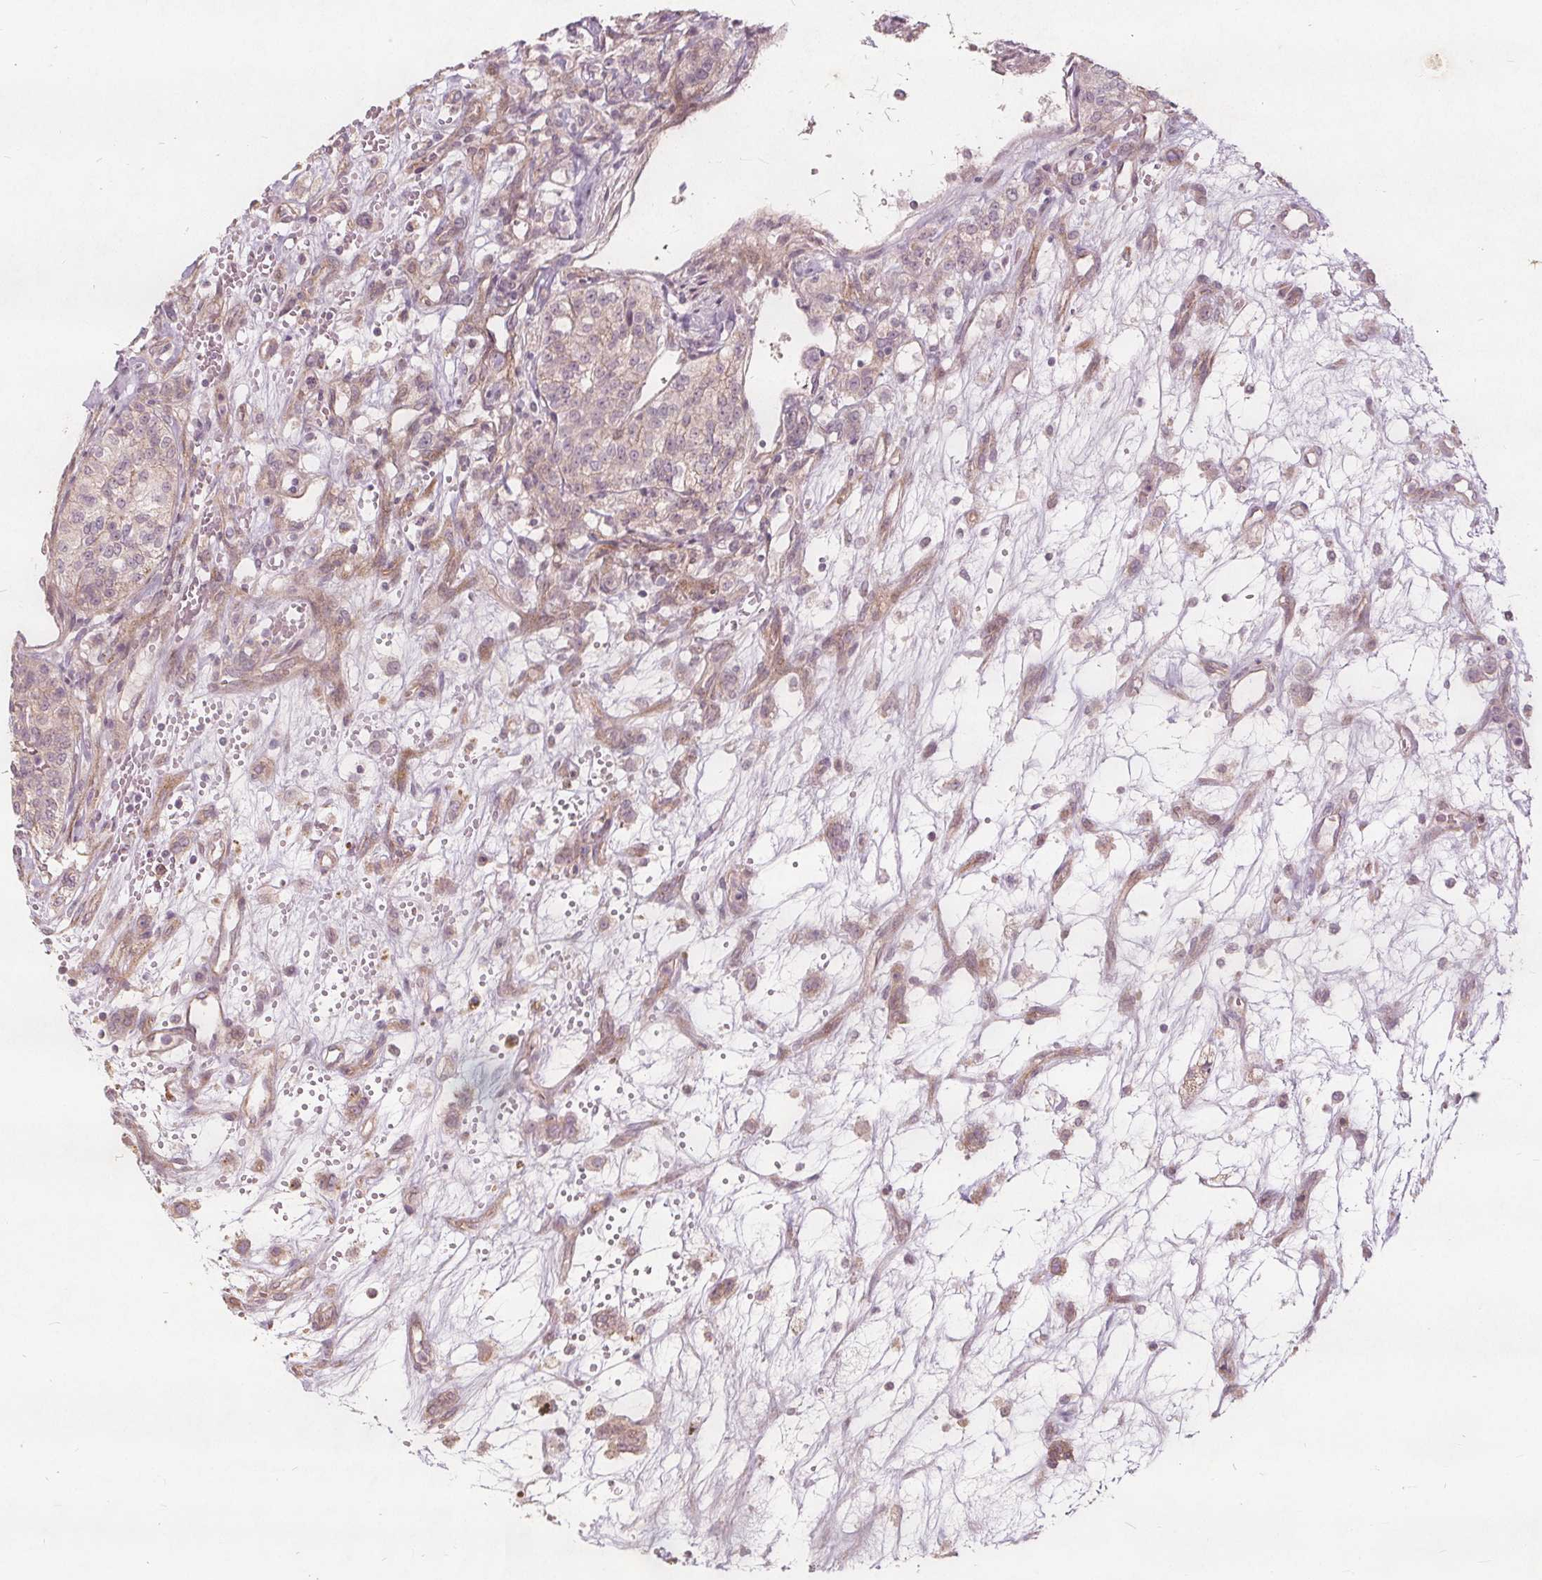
{"staining": {"intensity": "negative", "quantity": "none", "location": "none"}, "tissue": "renal cancer", "cell_type": "Tumor cells", "image_type": "cancer", "snomed": [{"axis": "morphology", "description": "Adenocarcinoma, NOS"}, {"axis": "topography", "description": "Kidney"}], "caption": "Tumor cells are negative for protein expression in human renal cancer.", "gene": "PTPRT", "patient": {"sex": "female", "age": 63}}